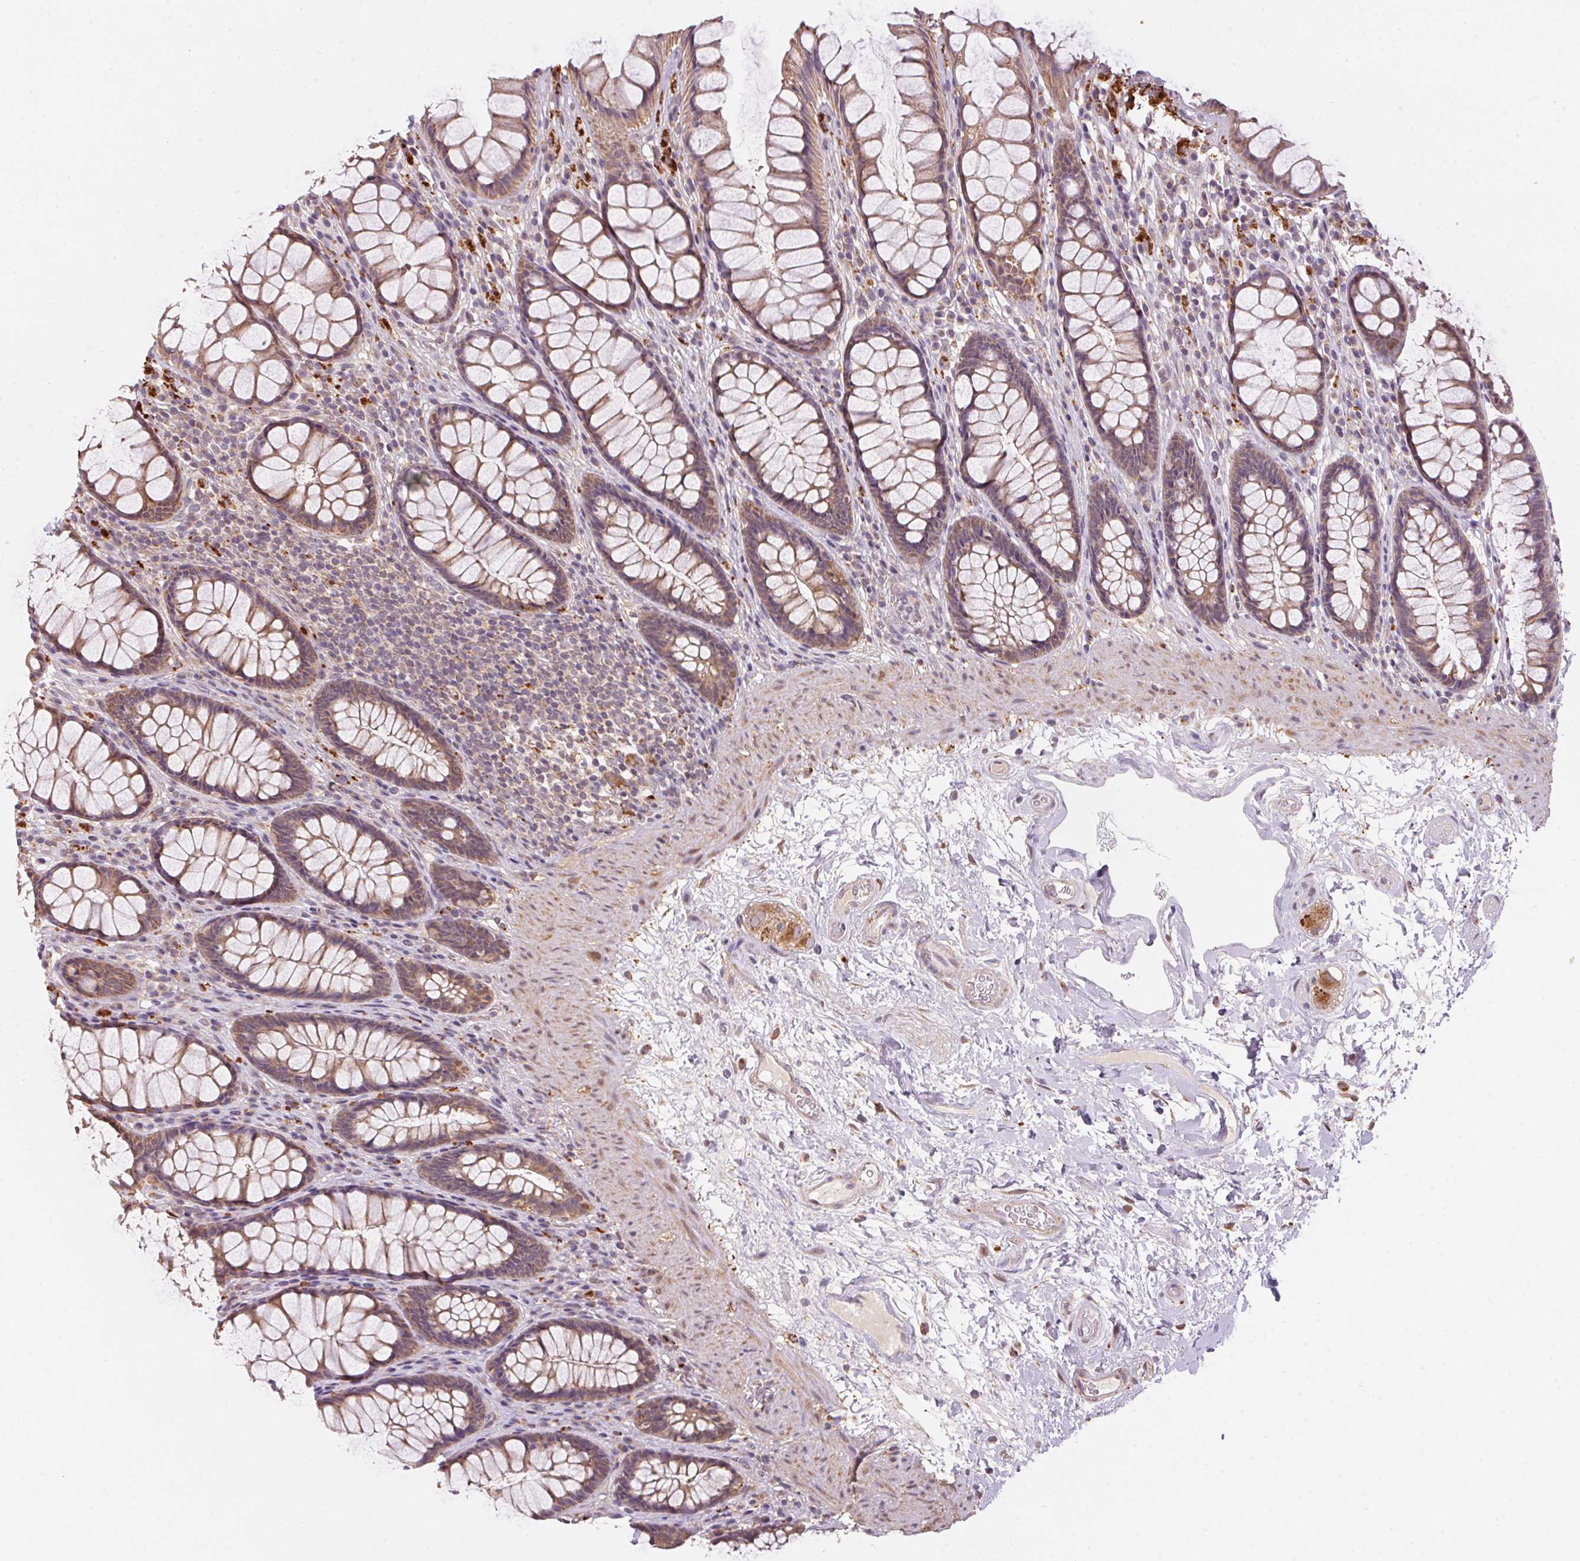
{"staining": {"intensity": "moderate", "quantity": ">75%", "location": "cytoplasmic/membranous"}, "tissue": "rectum", "cell_type": "Glandular cells", "image_type": "normal", "snomed": [{"axis": "morphology", "description": "Normal tissue, NOS"}, {"axis": "topography", "description": "Rectum"}], "caption": "Protein expression analysis of unremarkable rectum demonstrates moderate cytoplasmic/membranous expression in approximately >75% of glandular cells. (DAB = brown stain, brightfield microscopy at high magnification).", "gene": "ADH5", "patient": {"sex": "male", "age": 72}}